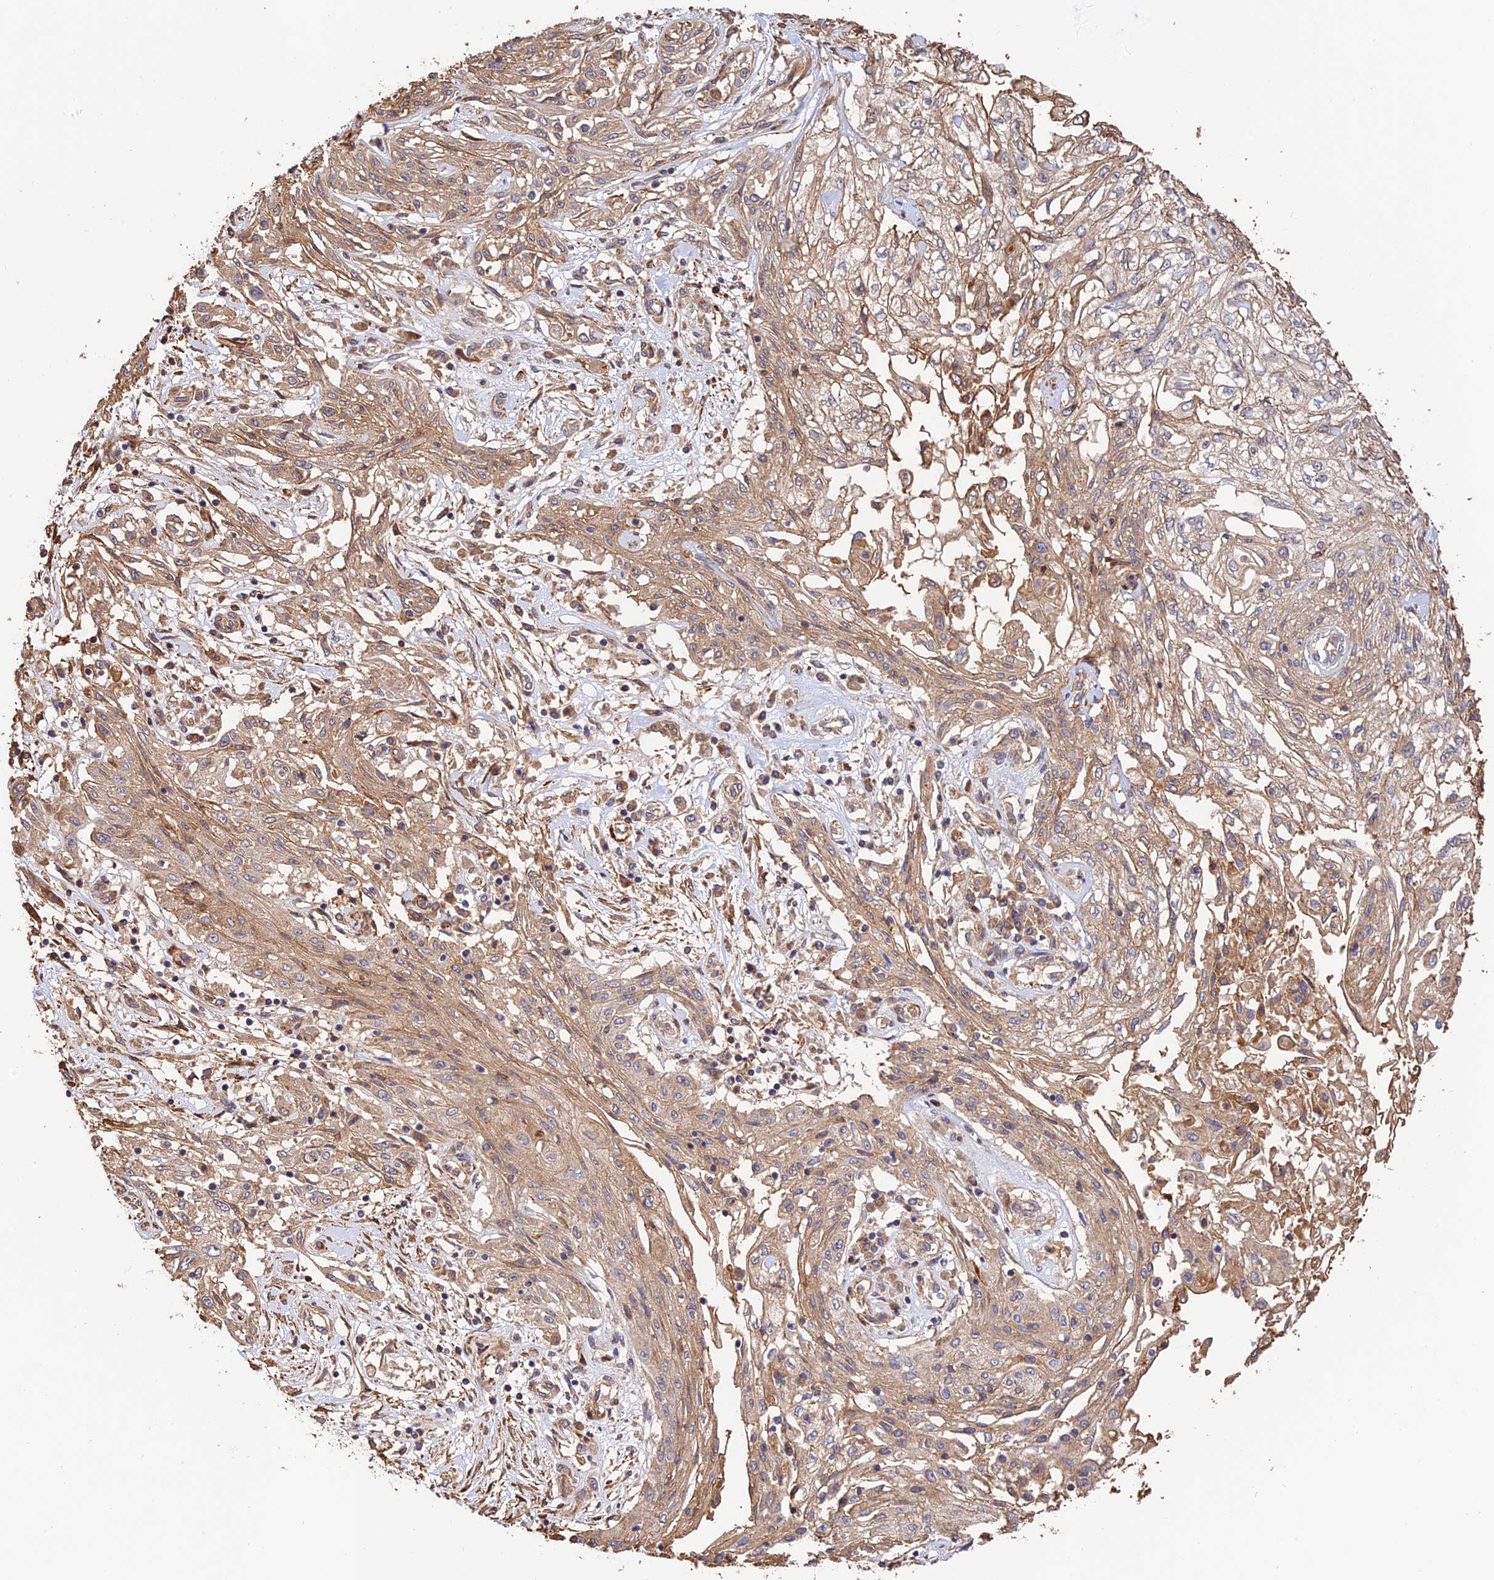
{"staining": {"intensity": "weak", "quantity": ">75%", "location": "cytoplasmic/membranous"}, "tissue": "skin cancer", "cell_type": "Tumor cells", "image_type": "cancer", "snomed": [{"axis": "morphology", "description": "Squamous cell carcinoma, NOS"}, {"axis": "morphology", "description": "Squamous cell carcinoma, metastatic, NOS"}, {"axis": "topography", "description": "Skin"}, {"axis": "topography", "description": "Lymph node"}], "caption": "Immunohistochemistry of human skin metastatic squamous cell carcinoma demonstrates low levels of weak cytoplasmic/membranous staining in approximately >75% of tumor cells.", "gene": "CREBL2", "patient": {"sex": "male", "age": 75}}